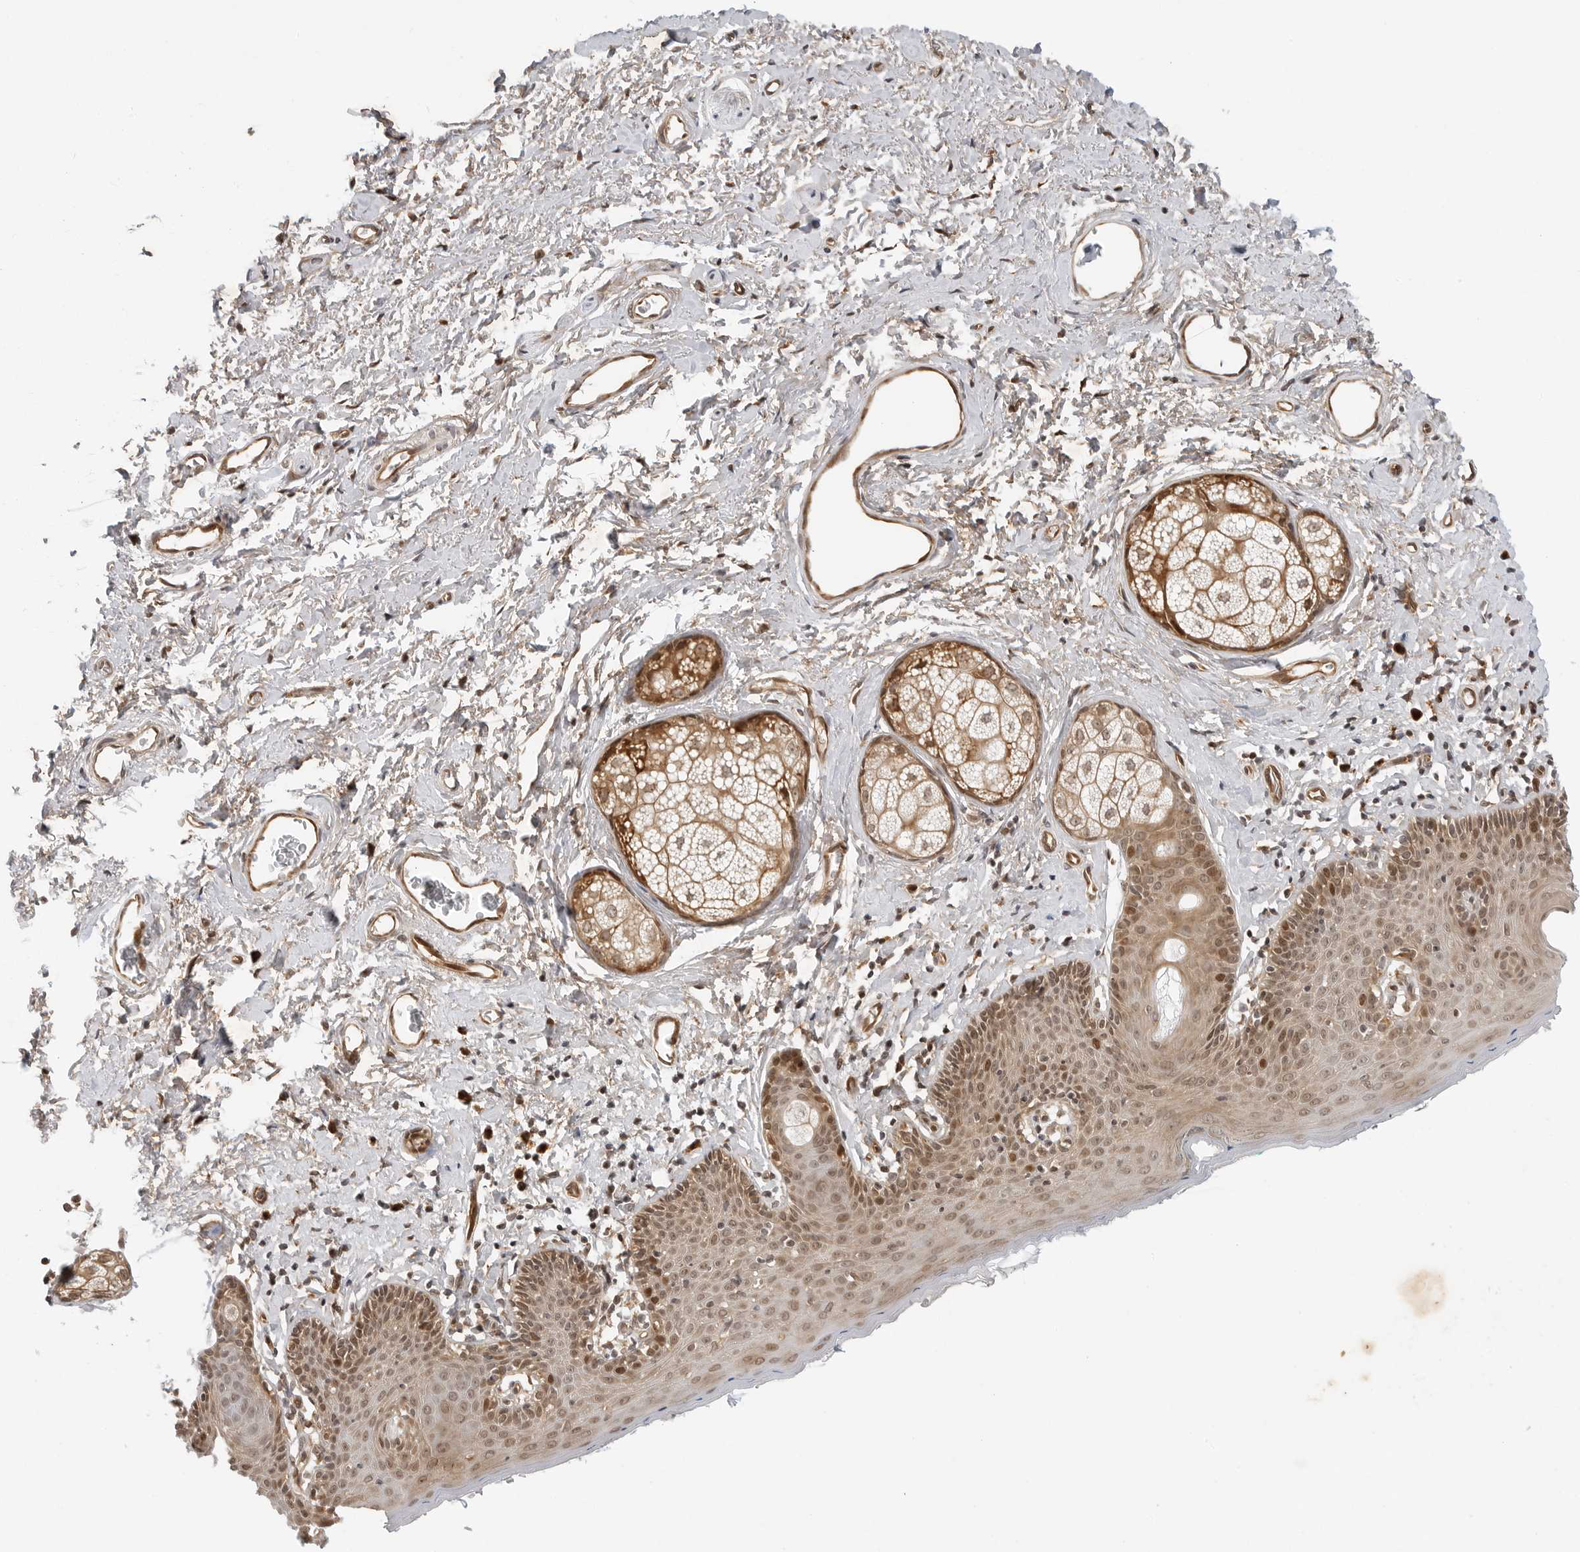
{"staining": {"intensity": "moderate", "quantity": ">75%", "location": "cytoplasmic/membranous,nuclear"}, "tissue": "skin", "cell_type": "Epidermal cells", "image_type": "normal", "snomed": [{"axis": "morphology", "description": "Normal tissue, NOS"}, {"axis": "topography", "description": "Vulva"}], "caption": "A brown stain shows moderate cytoplasmic/membranous,nuclear expression of a protein in epidermal cells of unremarkable skin. Ihc stains the protein in brown and the nuclei are stained blue.", "gene": "TIPRL", "patient": {"sex": "female", "age": 66}}